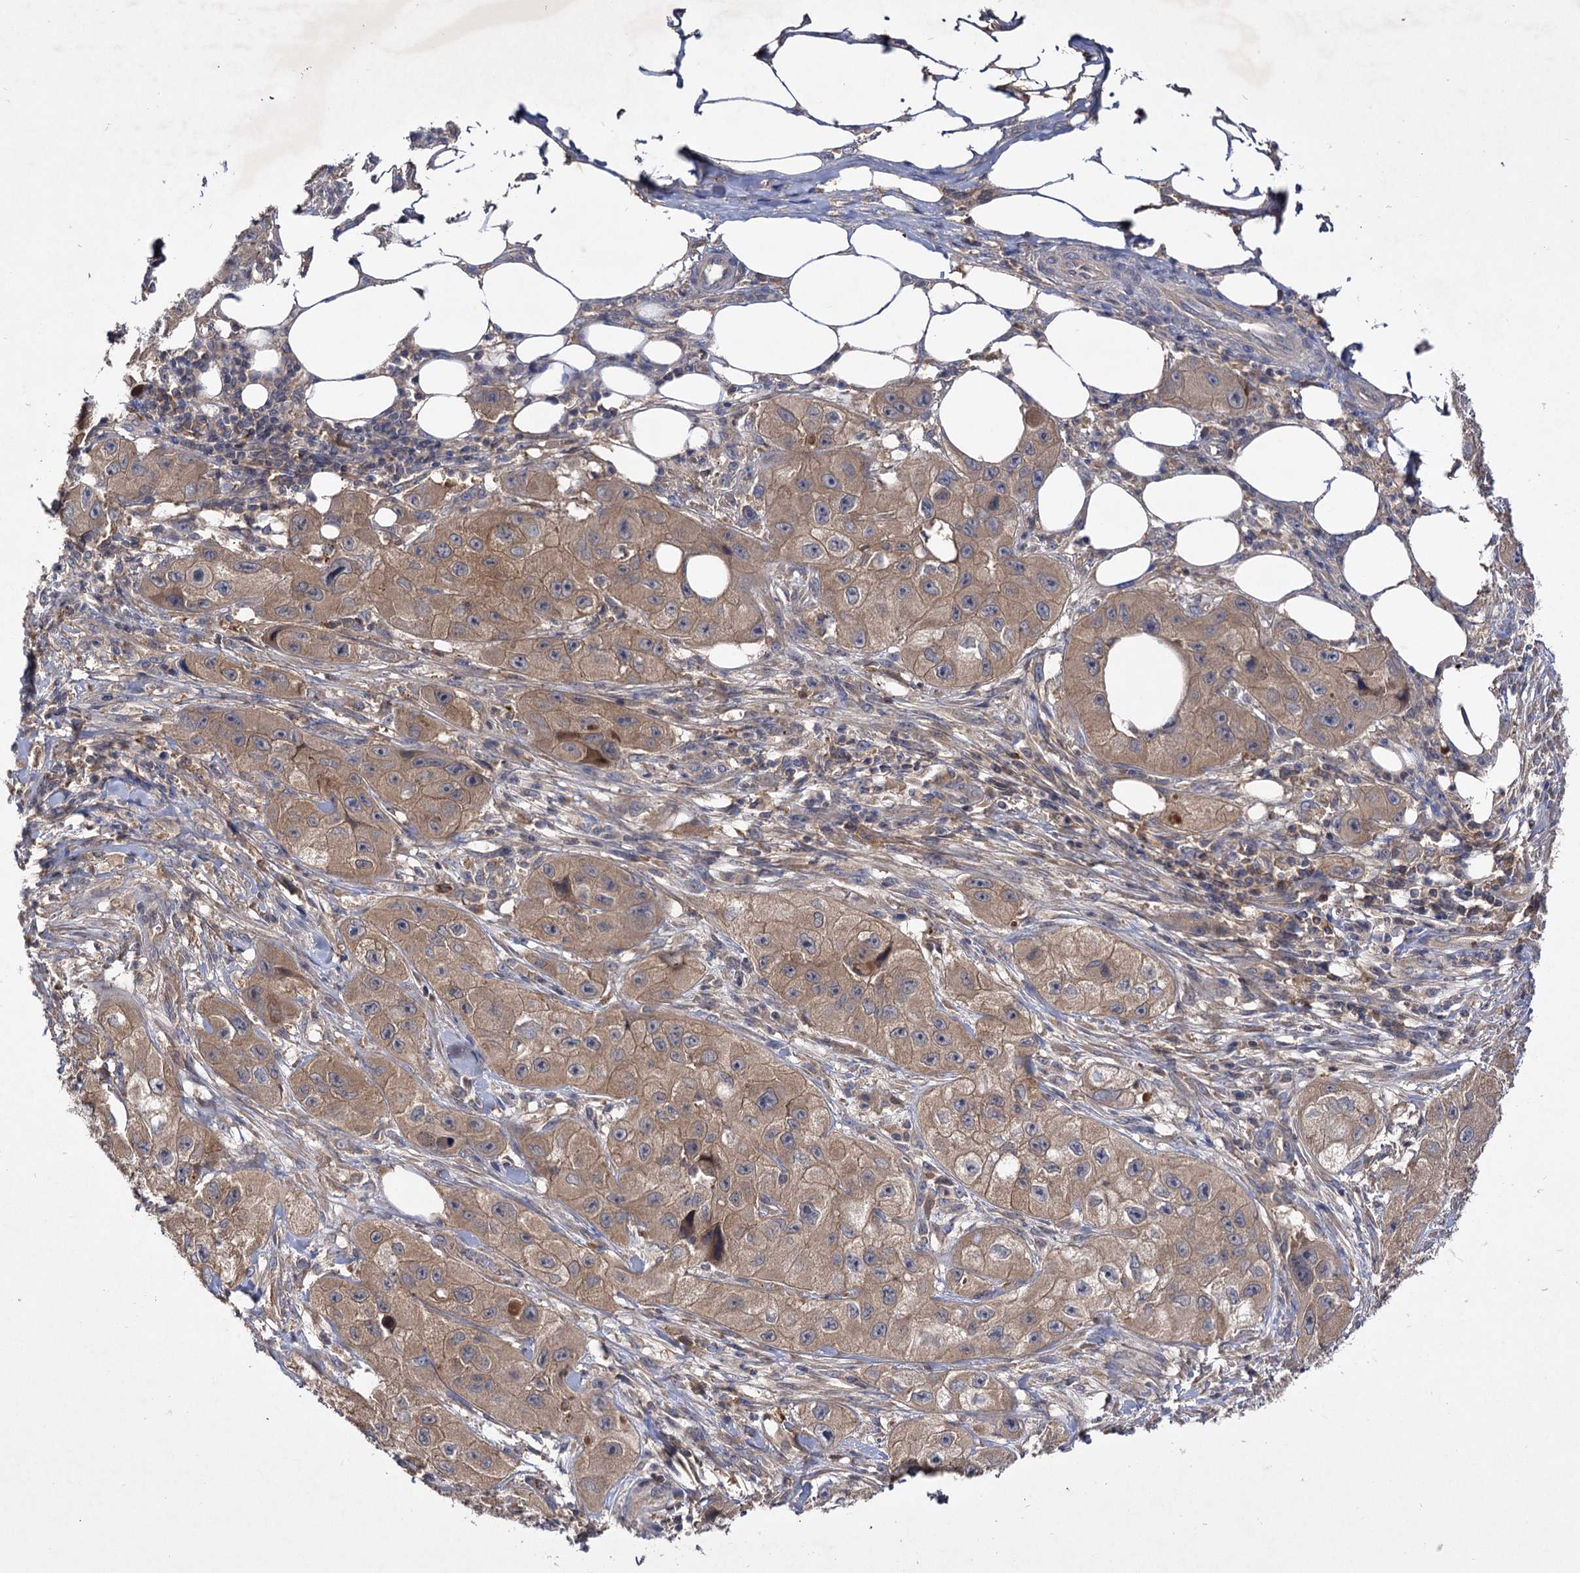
{"staining": {"intensity": "moderate", "quantity": ">75%", "location": "cytoplasmic/membranous"}, "tissue": "skin cancer", "cell_type": "Tumor cells", "image_type": "cancer", "snomed": [{"axis": "morphology", "description": "Squamous cell carcinoma, NOS"}, {"axis": "topography", "description": "Skin"}, {"axis": "topography", "description": "Subcutis"}], "caption": "Immunohistochemistry (IHC) histopathology image of human skin squamous cell carcinoma stained for a protein (brown), which reveals medium levels of moderate cytoplasmic/membranous staining in about >75% of tumor cells.", "gene": "USP50", "patient": {"sex": "male", "age": 73}}